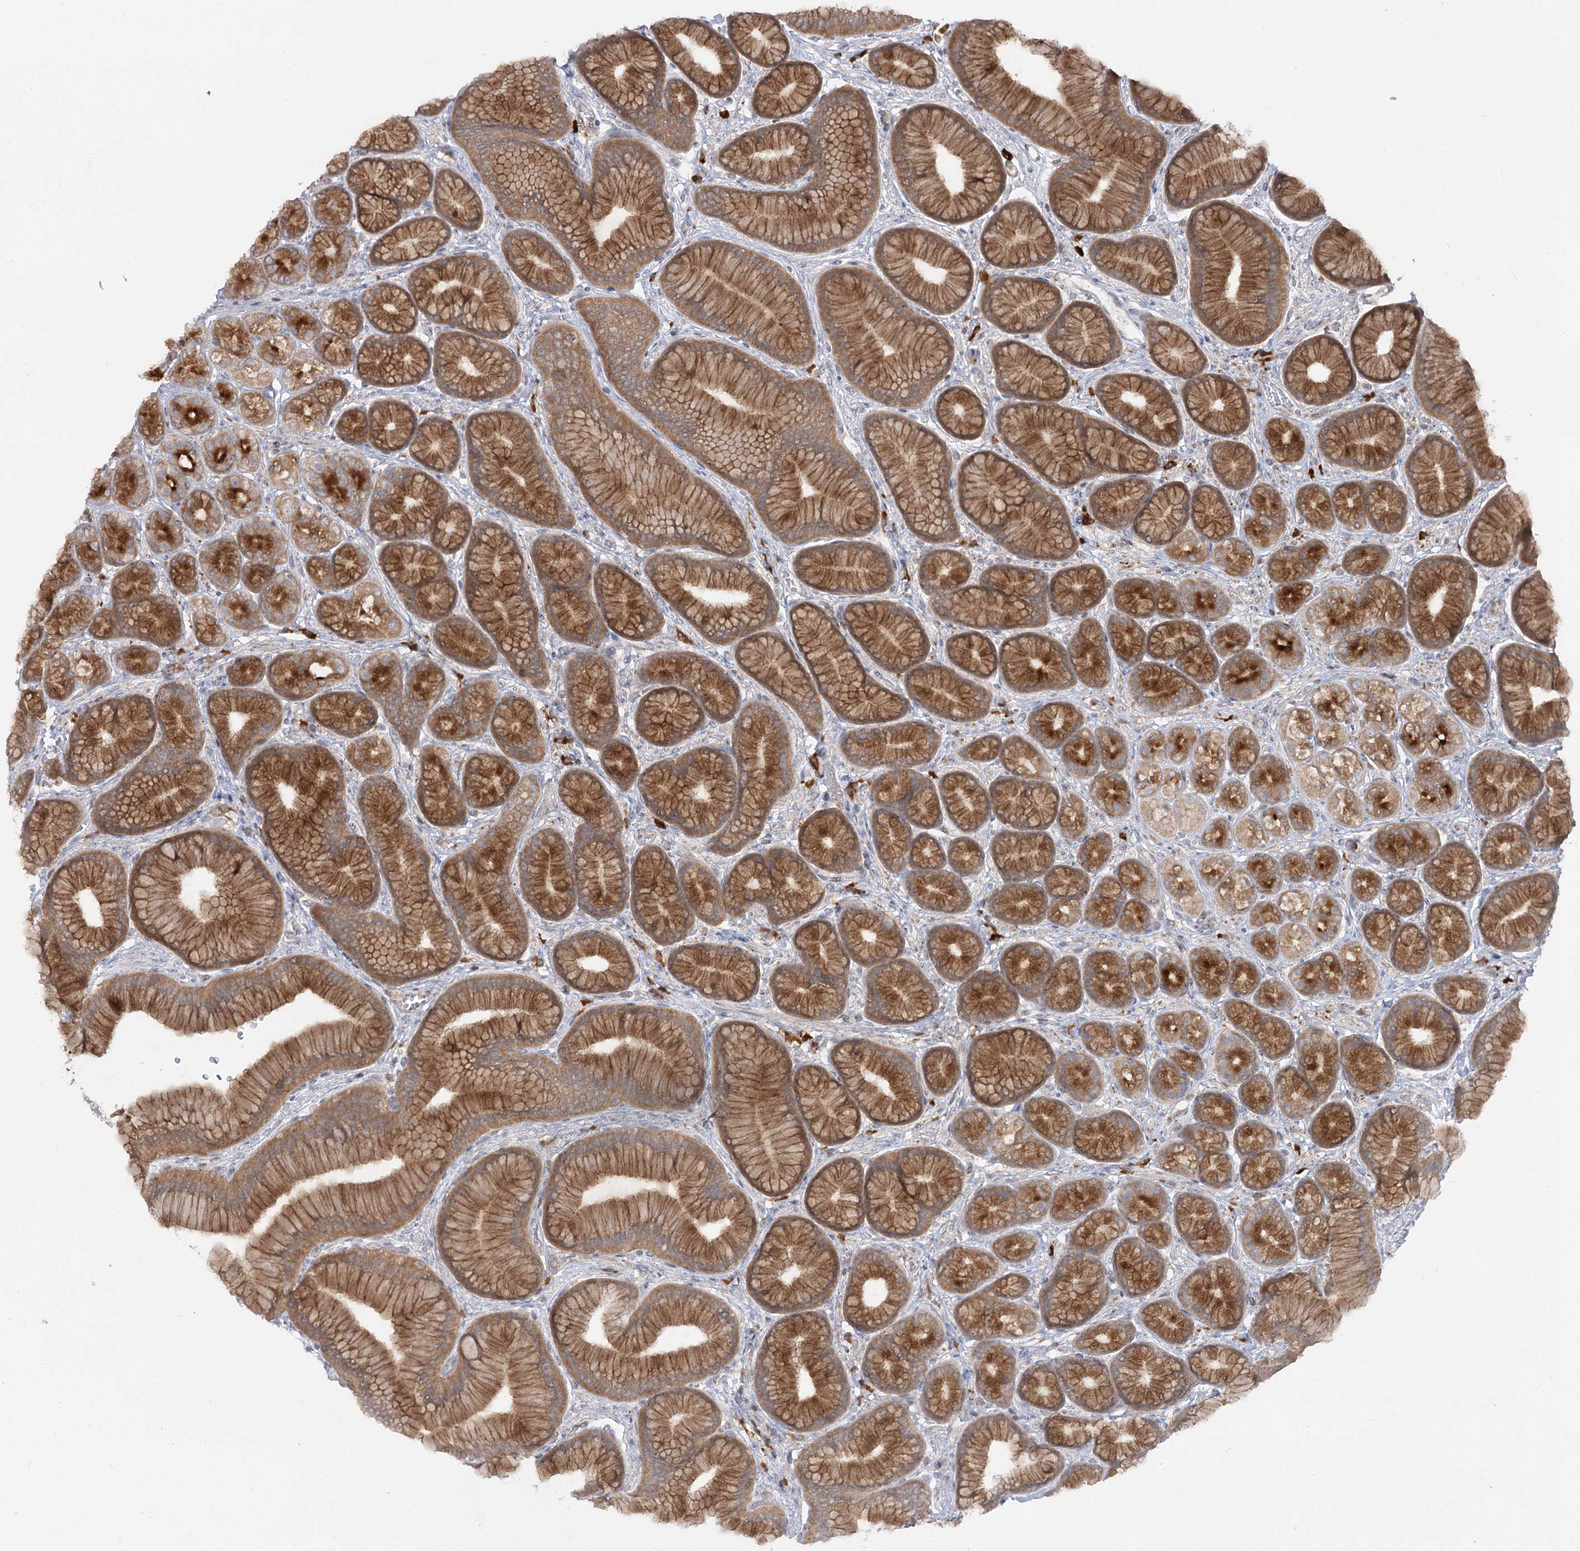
{"staining": {"intensity": "strong", "quantity": ">75%", "location": "cytoplasmic/membranous"}, "tissue": "stomach", "cell_type": "Glandular cells", "image_type": "normal", "snomed": [{"axis": "morphology", "description": "Normal tissue, NOS"}, {"axis": "morphology", "description": "Adenocarcinoma, NOS"}, {"axis": "morphology", "description": "Adenocarcinoma, High grade"}, {"axis": "topography", "description": "Stomach, upper"}, {"axis": "topography", "description": "Stomach"}], "caption": "Immunohistochemistry (IHC) image of benign human stomach stained for a protein (brown), which displays high levels of strong cytoplasmic/membranous staining in approximately >75% of glandular cells.", "gene": "SYTL1", "patient": {"sex": "female", "age": 65}}